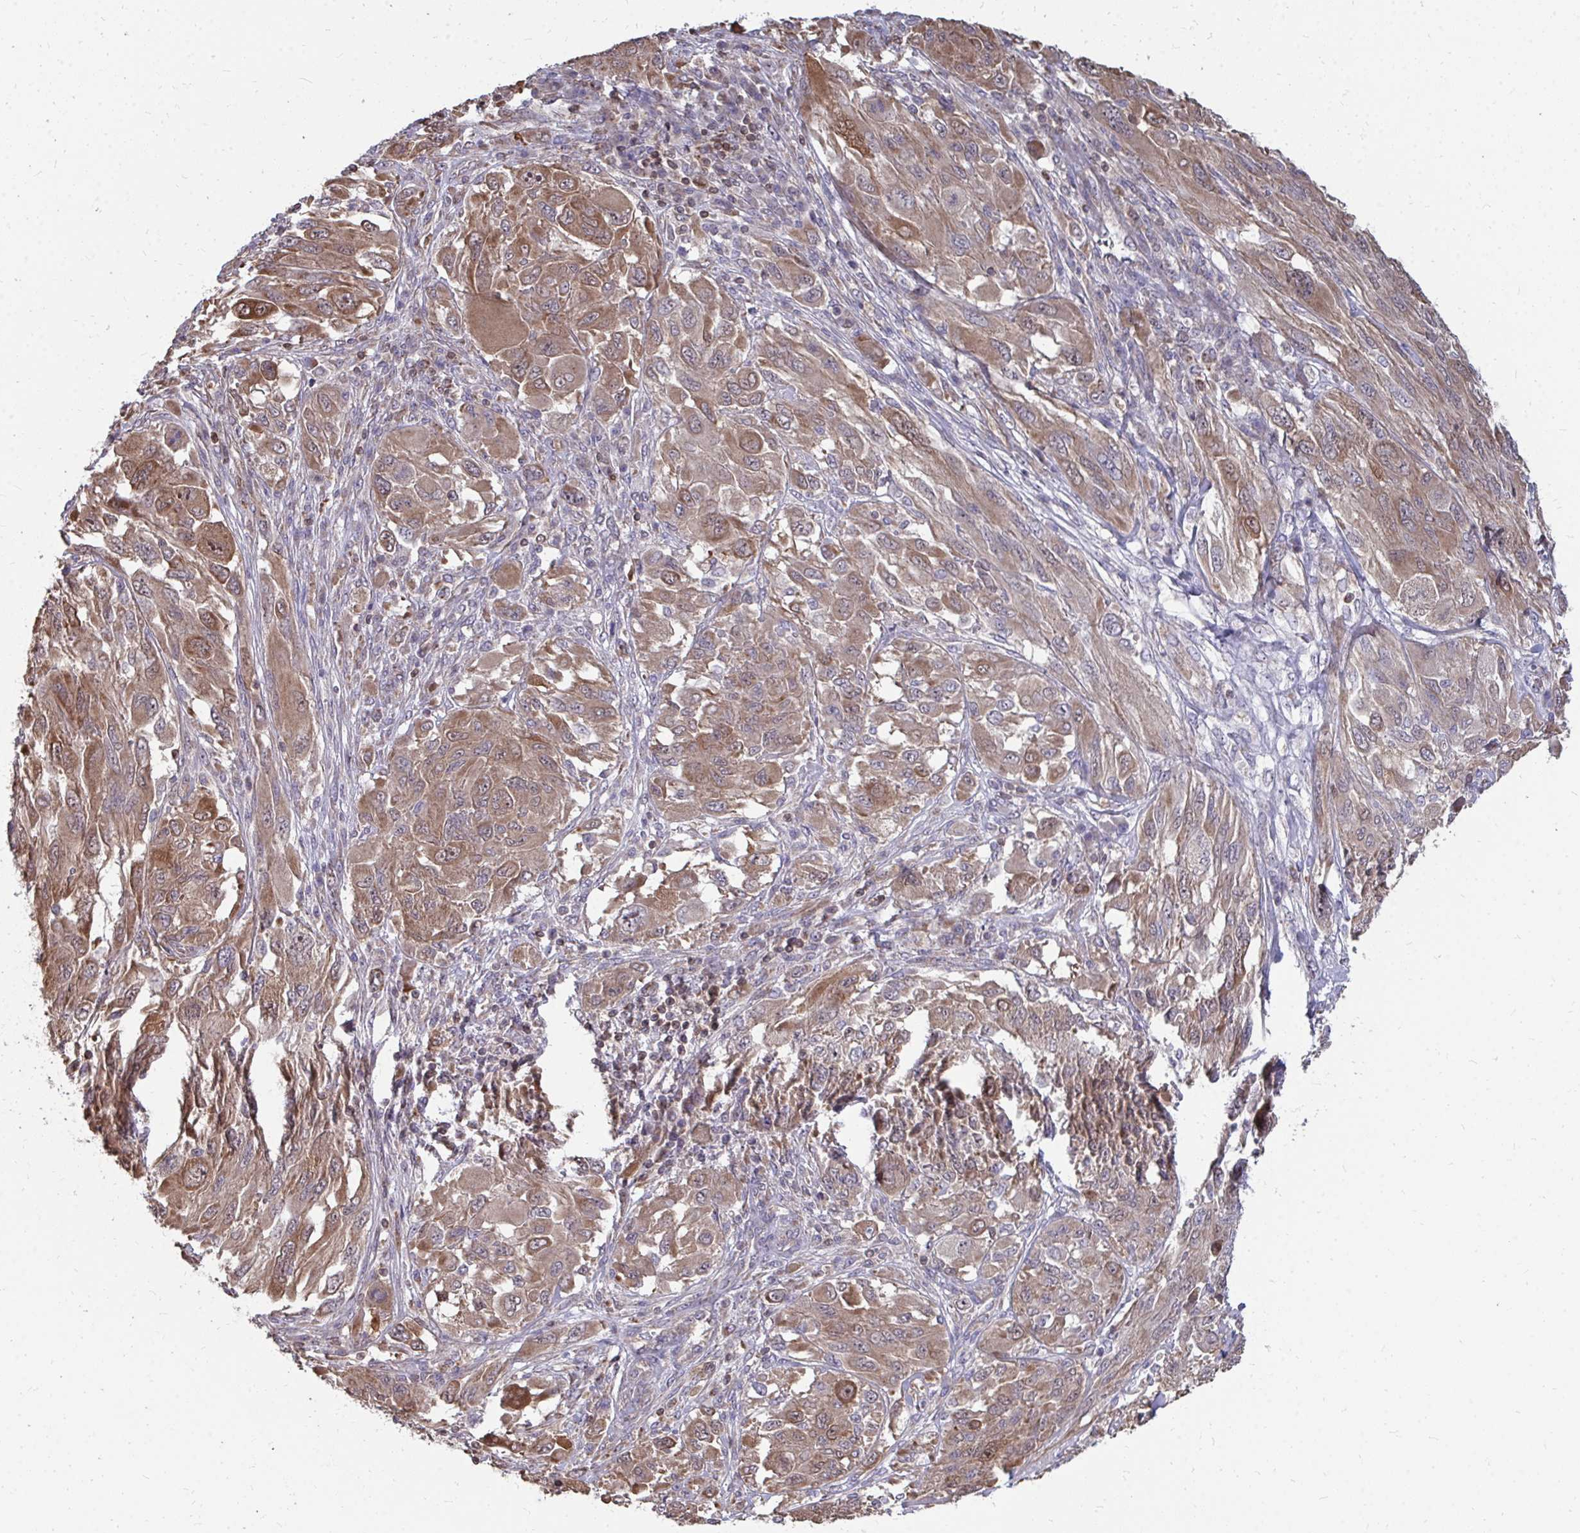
{"staining": {"intensity": "weak", "quantity": ">75%", "location": "cytoplasmic/membranous"}, "tissue": "melanoma", "cell_type": "Tumor cells", "image_type": "cancer", "snomed": [{"axis": "morphology", "description": "Malignant melanoma, NOS"}, {"axis": "topography", "description": "Skin"}], "caption": "A brown stain highlights weak cytoplasmic/membranous positivity of a protein in malignant melanoma tumor cells. The staining was performed using DAB (3,3'-diaminobenzidine) to visualize the protein expression in brown, while the nuclei were stained in blue with hematoxylin (Magnification: 20x).", "gene": "DNAJA2", "patient": {"sex": "female", "age": 91}}